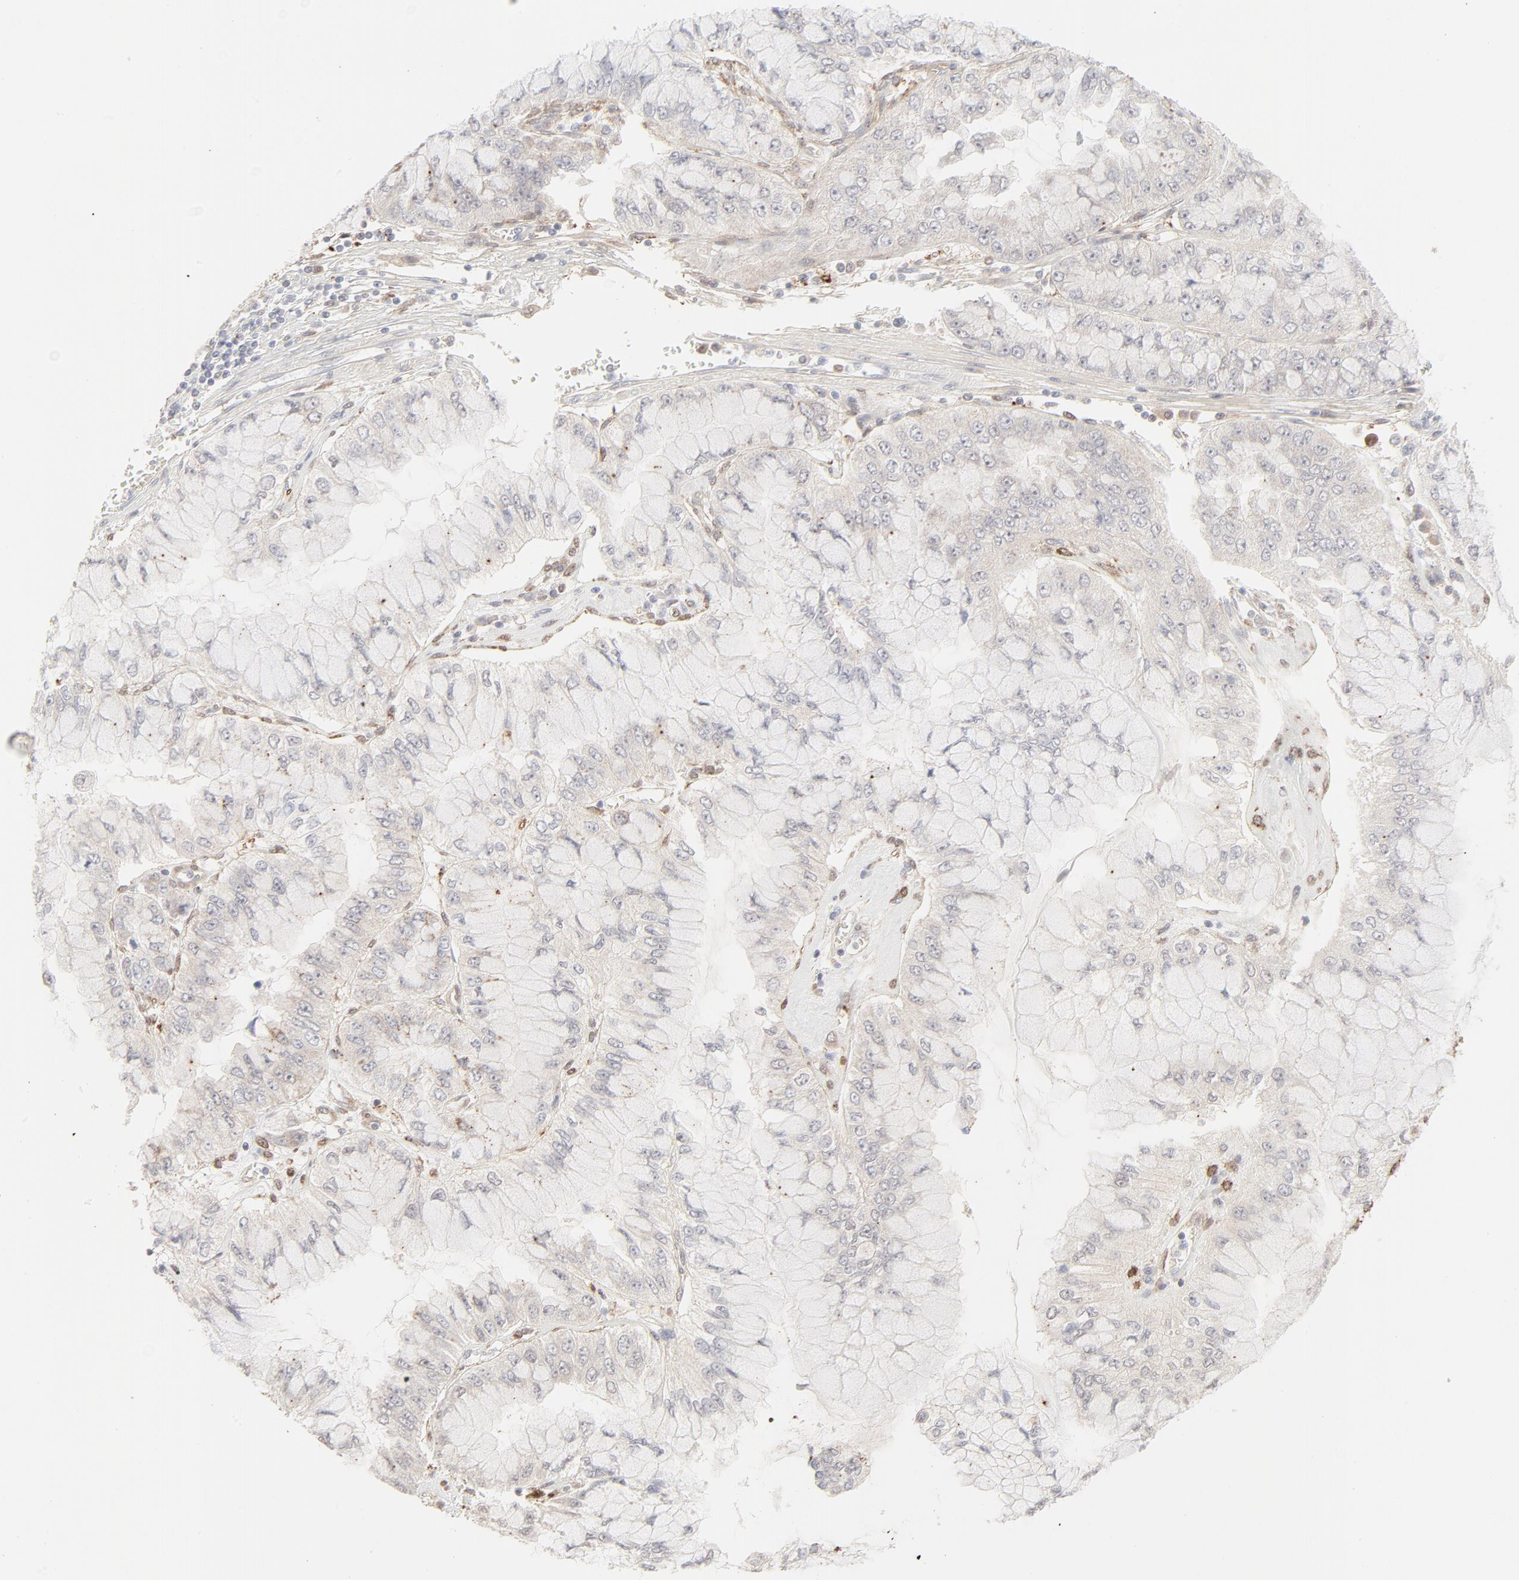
{"staining": {"intensity": "negative", "quantity": "none", "location": "none"}, "tissue": "liver cancer", "cell_type": "Tumor cells", "image_type": "cancer", "snomed": [{"axis": "morphology", "description": "Cholangiocarcinoma"}, {"axis": "topography", "description": "Liver"}], "caption": "Histopathology image shows no significant protein staining in tumor cells of liver cancer (cholangiocarcinoma).", "gene": "LGALS2", "patient": {"sex": "female", "age": 79}}